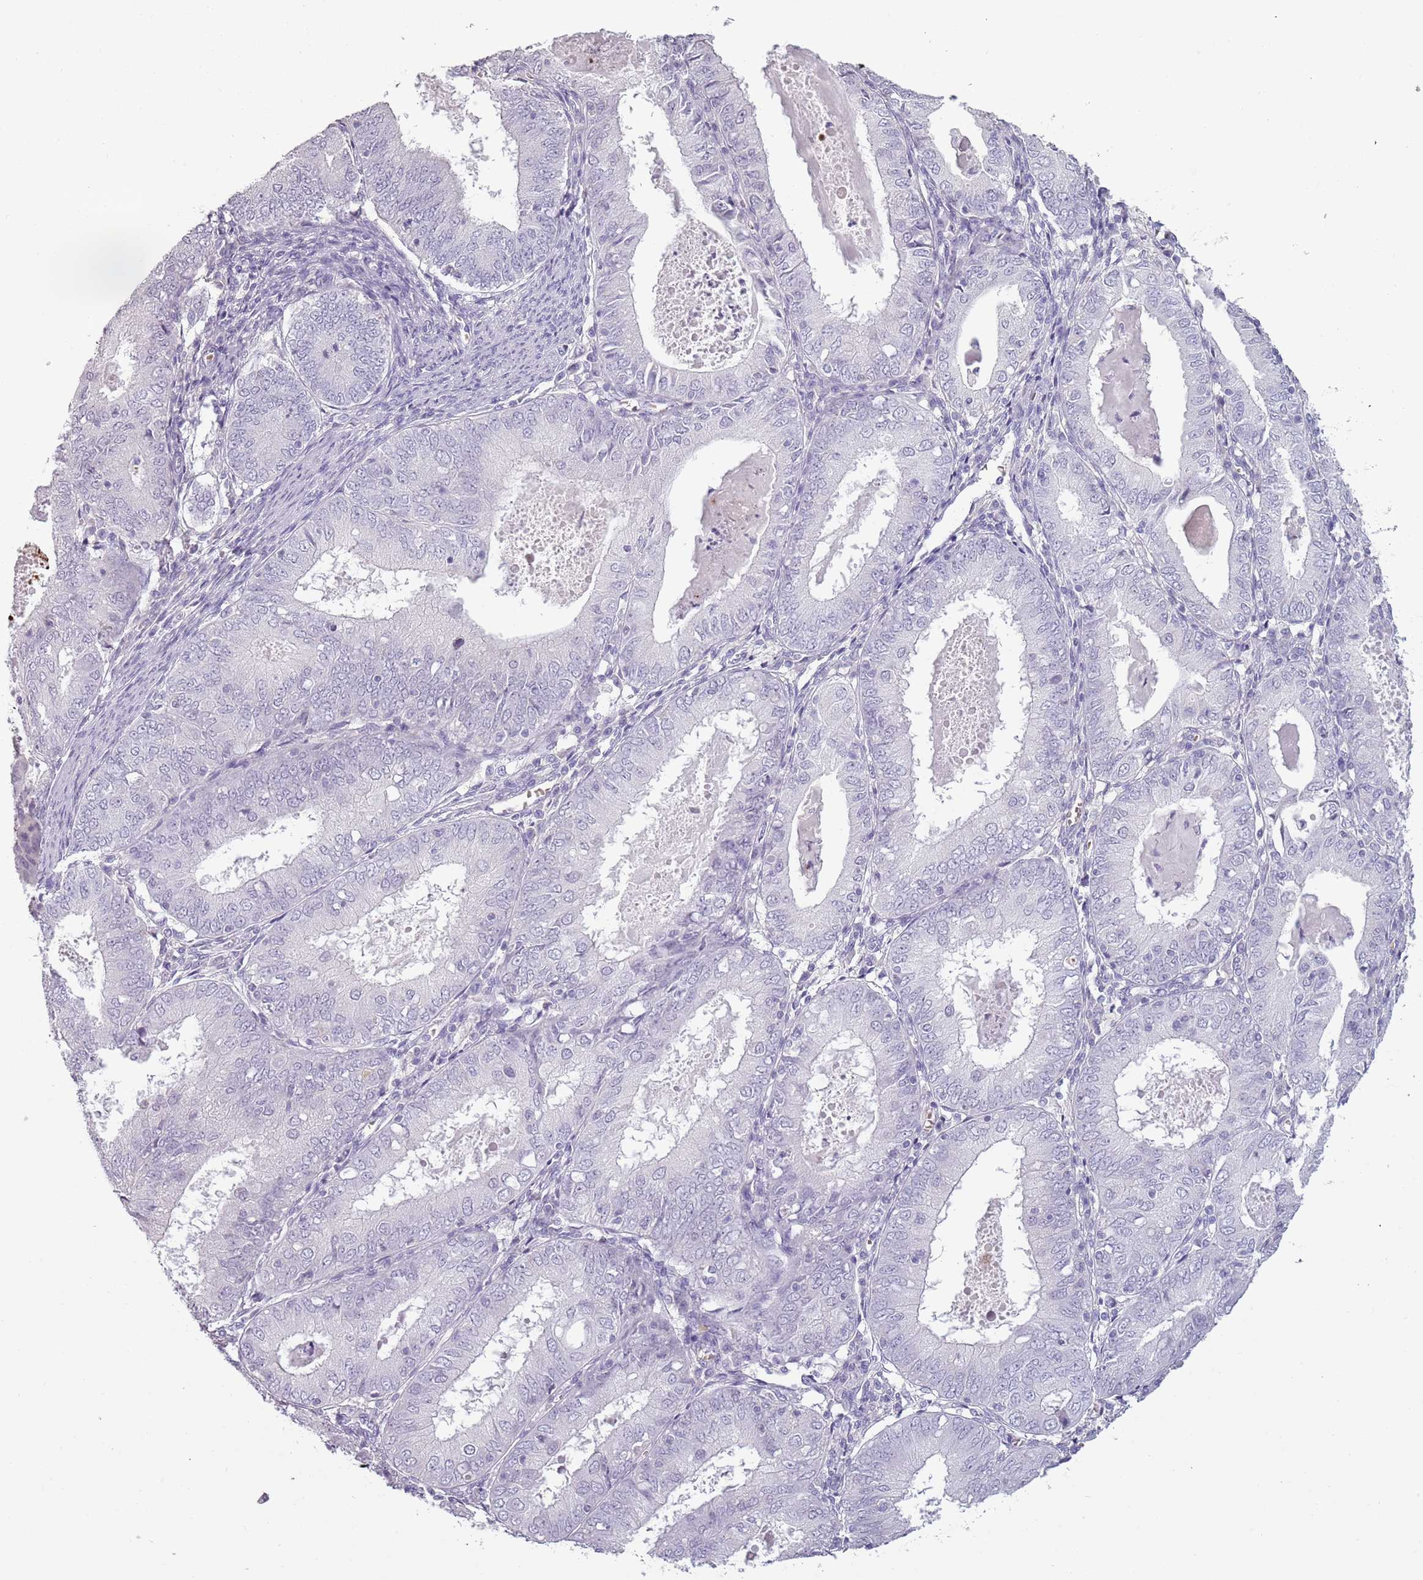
{"staining": {"intensity": "negative", "quantity": "none", "location": "none"}, "tissue": "endometrial cancer", "cell_type": "Tumor cells", "image_type": "cancer", "snomed": [{"axis": "morphology", "description": "Adenocarcinoma, NOS"}, {"axis": "topography", "description": "Endometrium"}], "caption": "Tumor cells show no significant protein positivity in endometrial cancer. (DAB immunohistochemistry visualized using brightfield microscopy, high magnification).", "gene": "PIEZO1", "patient": {"sex": "female", "age": 57}}